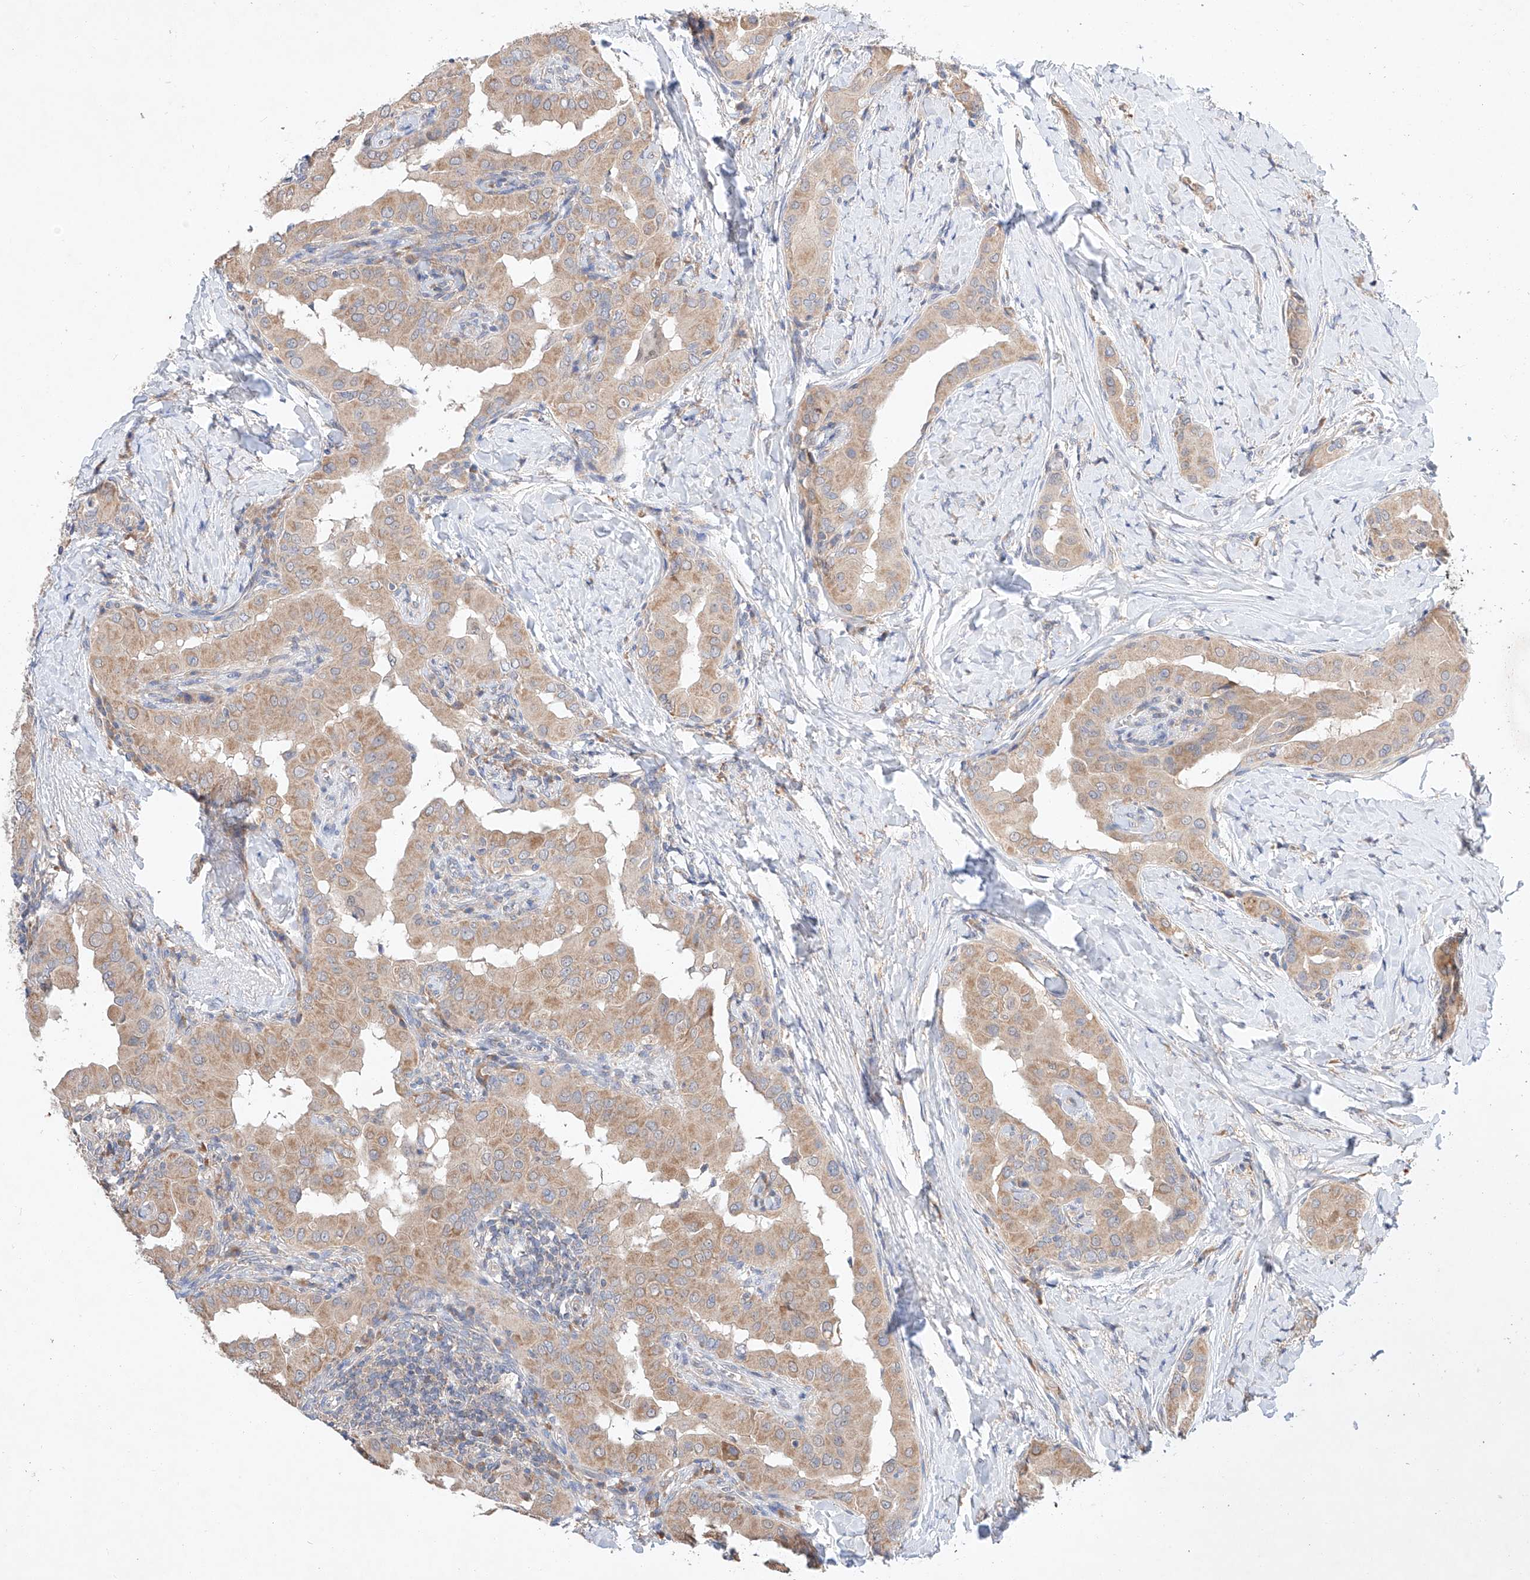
{"staining": {"intensity": "moderate", "quantity": ">75%", "location": "cytoplasmic/membranous"}, "tissue": "thyroid cancer", "cell_type": "Tumor cells", "image_type": "cancer", "snomed": [{"axis": "morphology", "description": "Papillary adenocarcinoma, NOS"}, {"axis": "topography", "description": "Thyroid gland"}], "caption": "Thyroid cancer (papillary adenocarcinoma) tissue reveals moderate cytoplasmic/membranous positivity in approximately >75% of tumor cells, visualized by immunohistochemistry. The staining was performed using DAB (3,3'-diaminobenzidine), with brown indicating positive protein expression. Nuclei are stained blue with hematoxylin.", "gene": "C6orf118", "patient": {"sex": "male", "age": 33}}